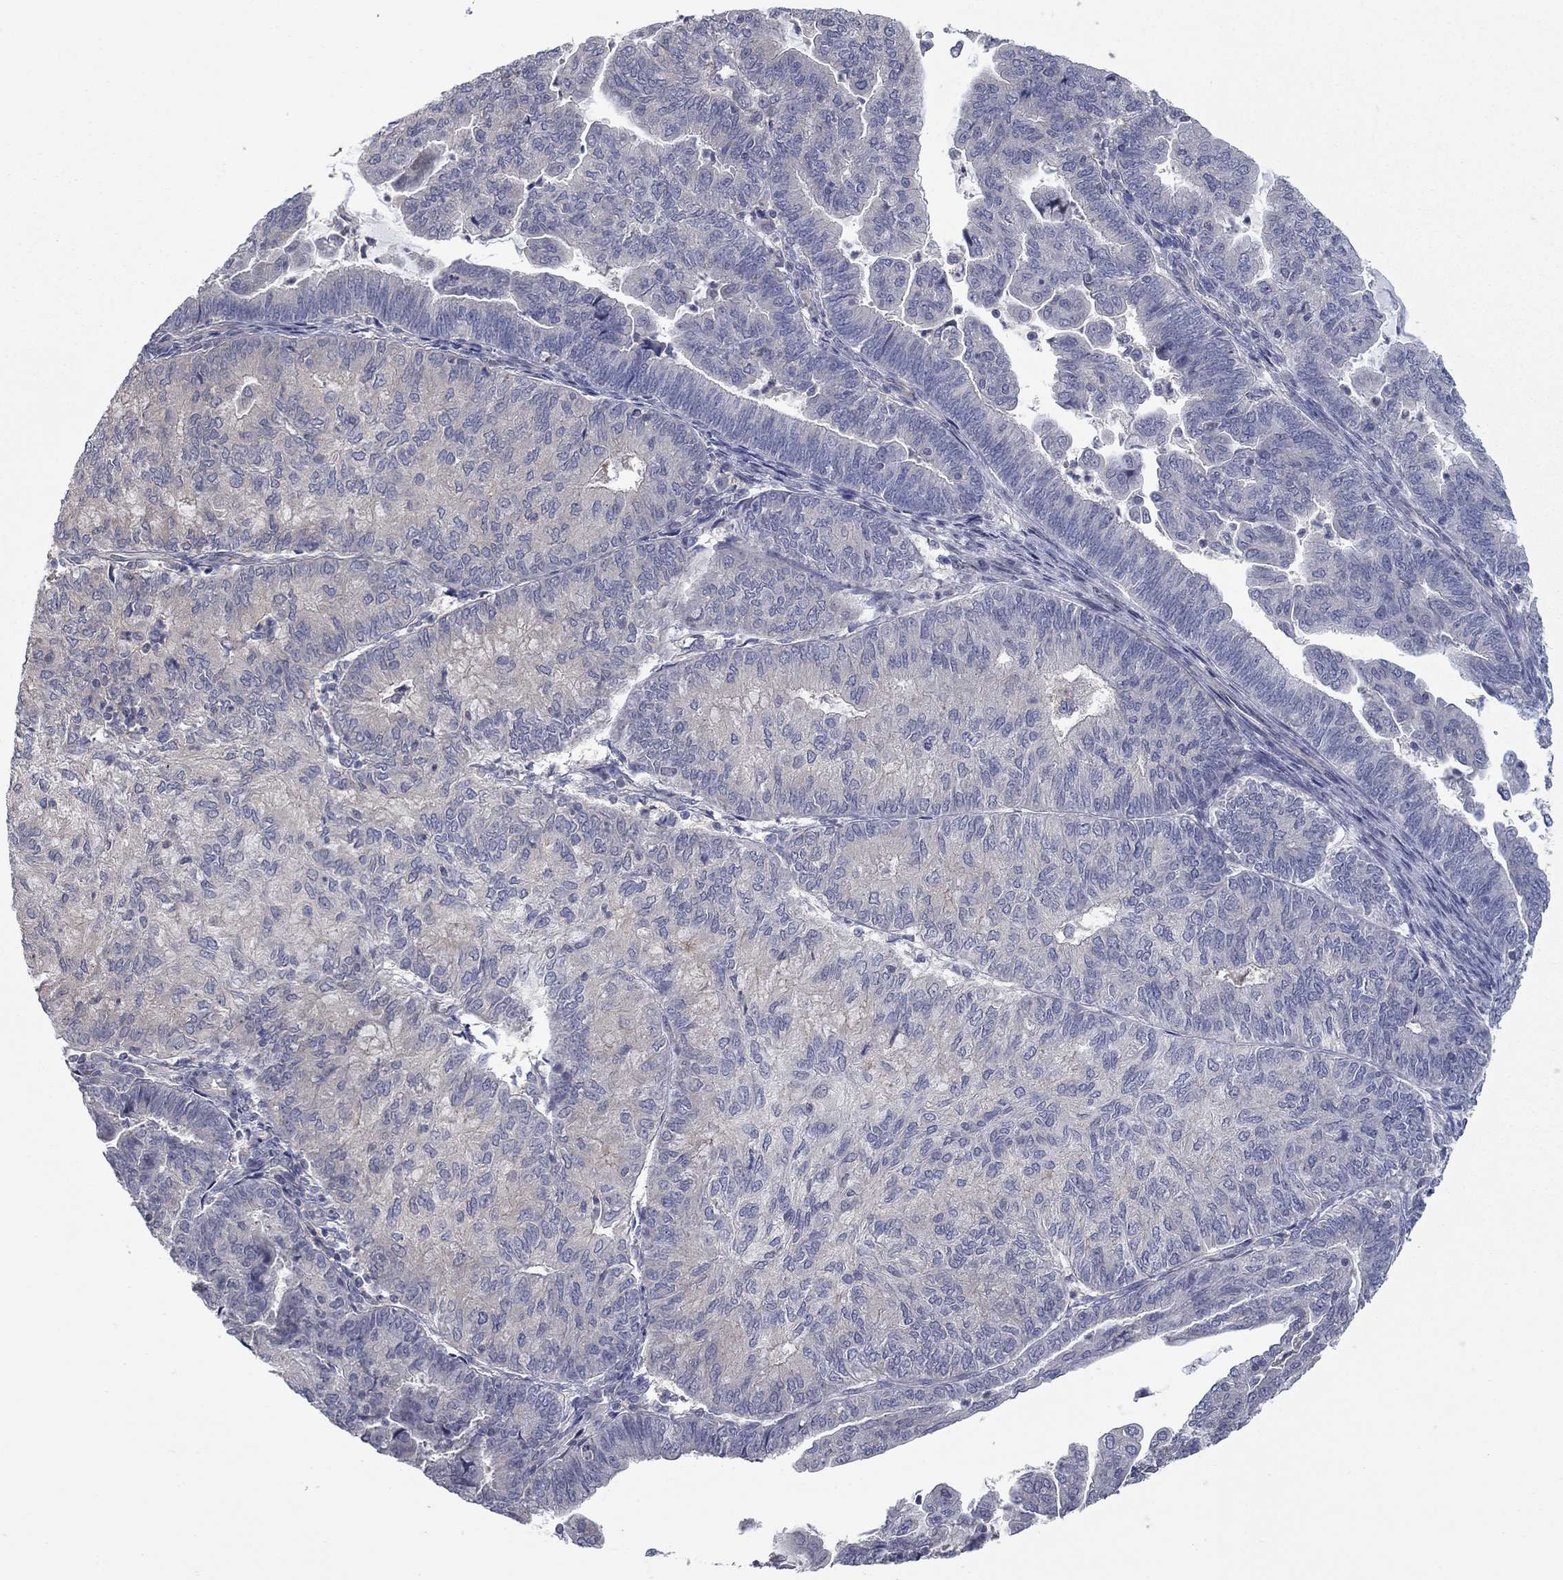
{"staining": {"intensity": "negative", "quantity": "none", "location": "none"}, "tissue": "endometrial cancer", "cell_type": "Tumor cells", "image_type": "cancer", "snomed": [{"axis": "morphology", "description": "Adenocarcinoma, NOS"}, {"axis": "topography", "description": "Endometrium"}], "caption": "Tumor cells are negative for brown protein staining in endometrial cancer.", "gene": "DUSP7", "patient": {"sex": "female", "age": 82}}